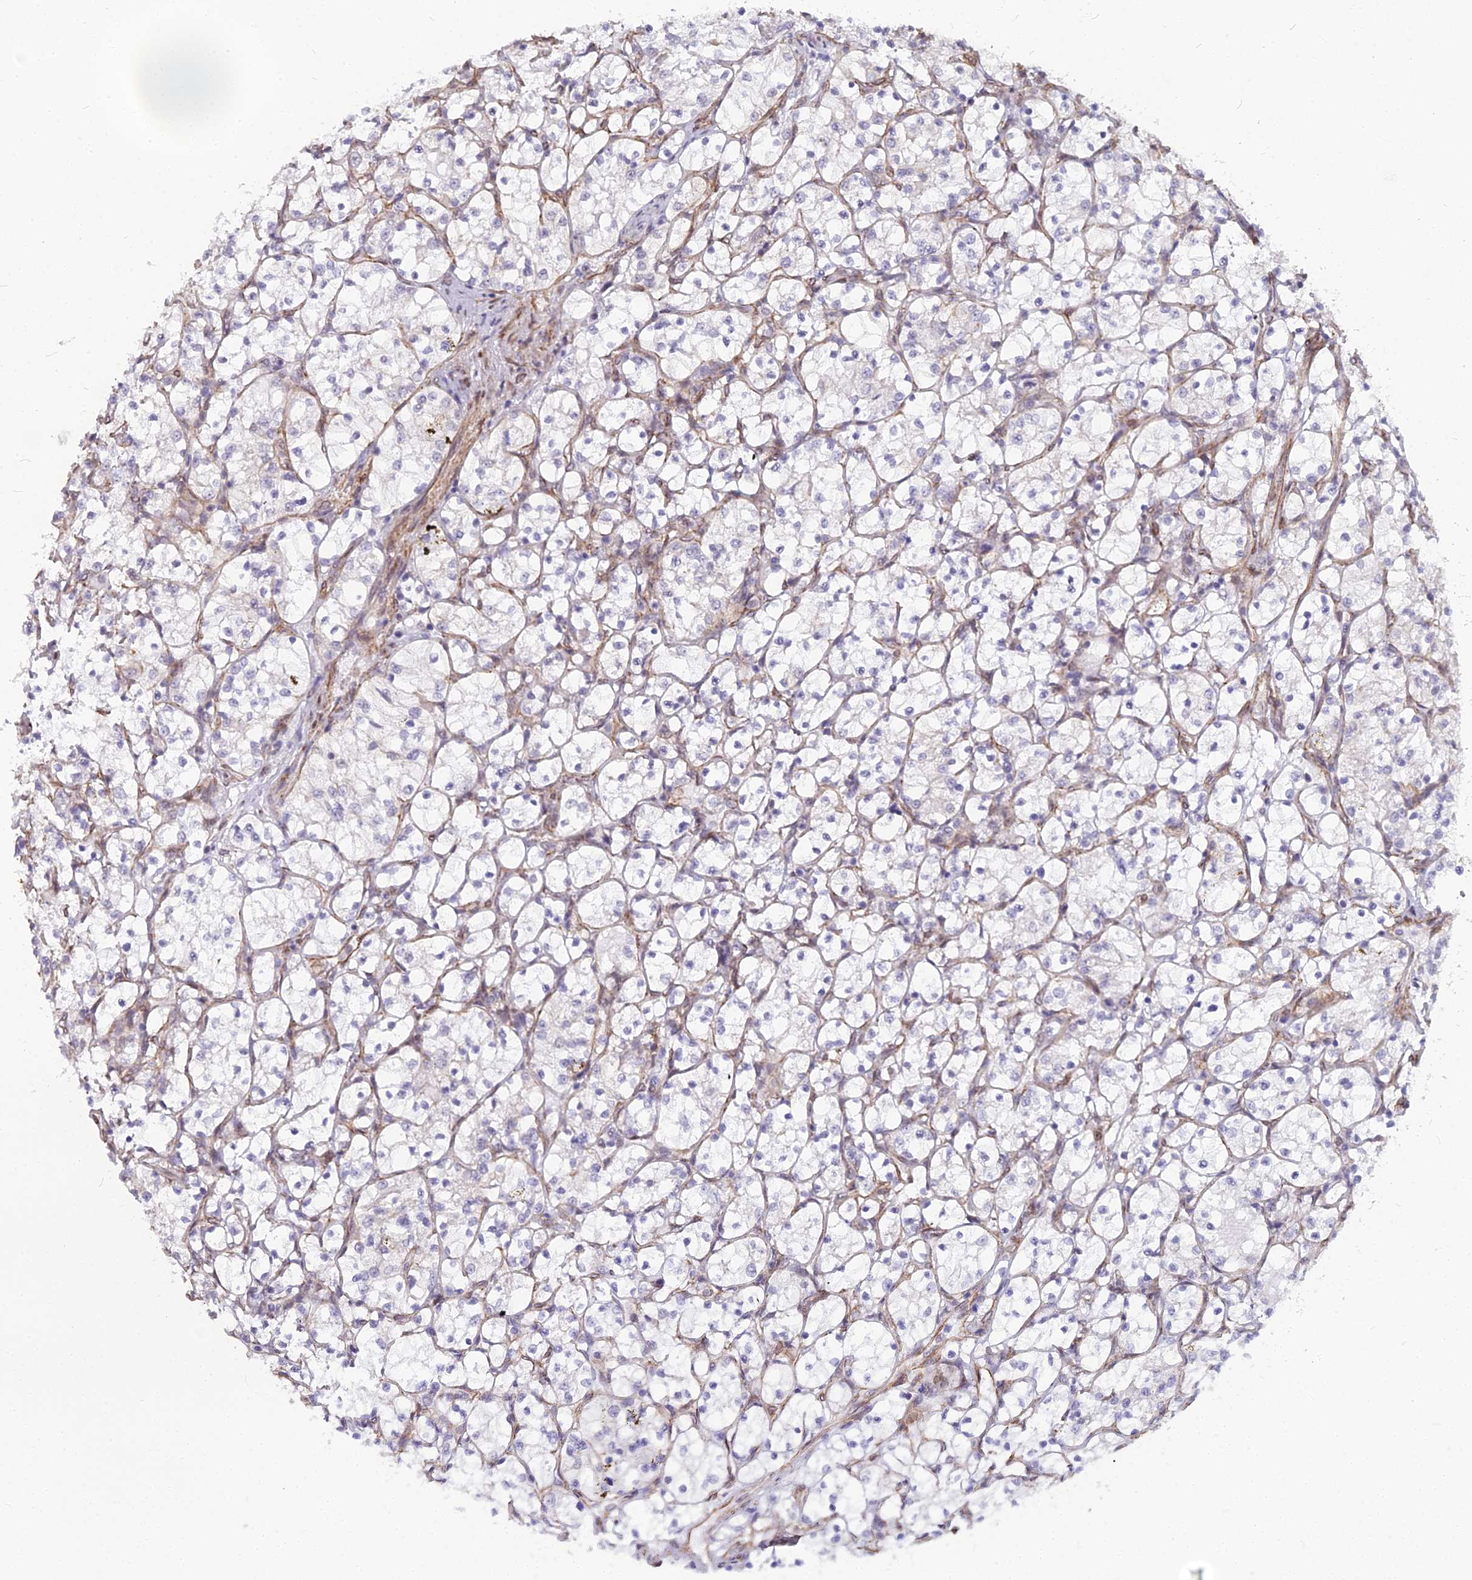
{"staining": {"intensity": "negative", "quantity": "none", "location": "none"}, "tissue": "renal cancer", "cell_type": "Tumor cells", "image_type": "cancer", "snomed": [{"axis": "morphology", "description": "Adenocarcinoma, NOS"}, {"axis": "topography", "description": "Kidney"}], "caption": "Tumor cells are negative for protein expression in human renal cancer. The staining was performed using DAB to visualize the protein expression in brown, while the nuclei were stained in blue with hematoxylin (Magnification: 20x).", "gene": "YJU2", "patient": {"sex": "female", "age": 69}}